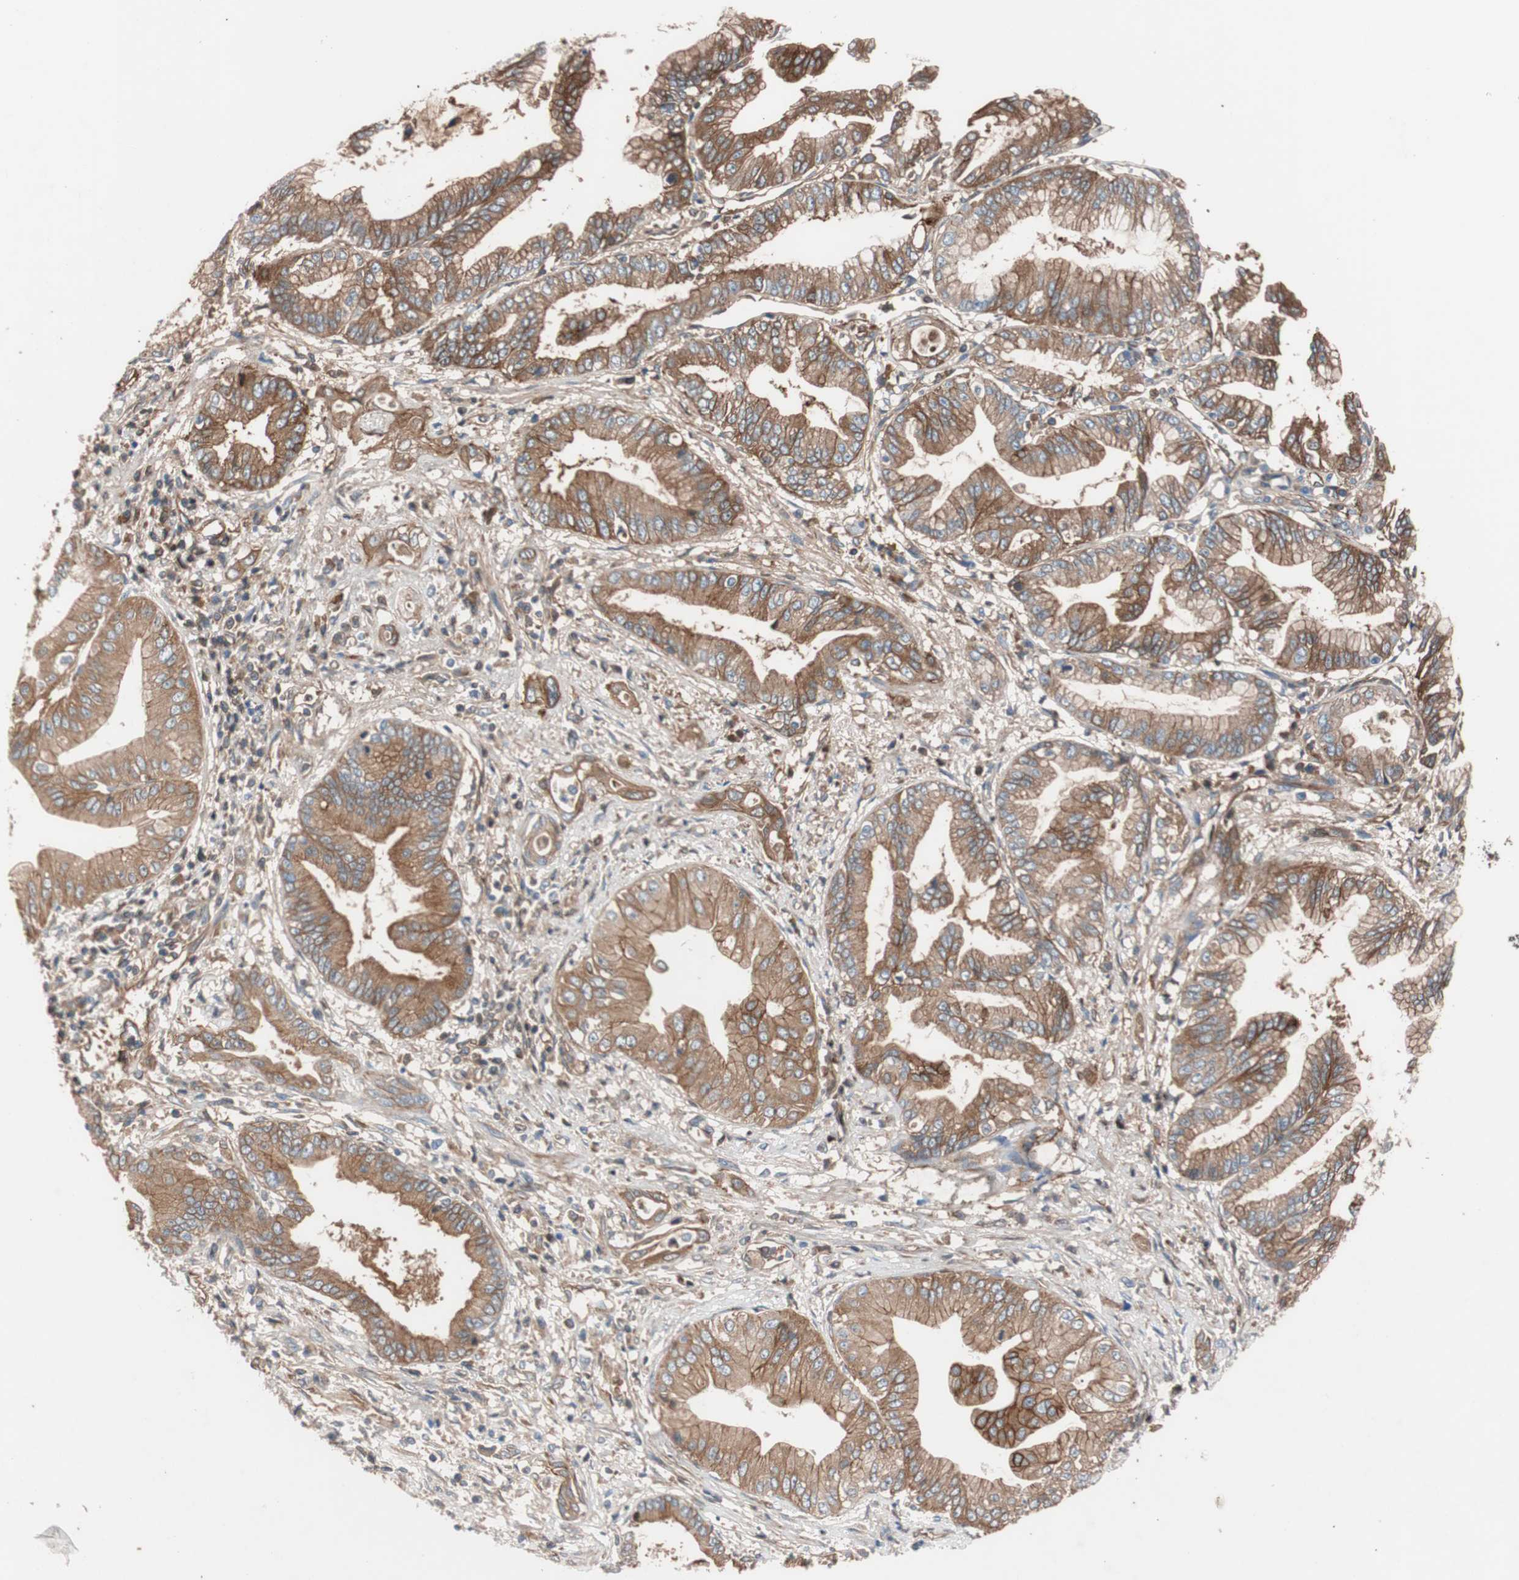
{"staining": {"intensity": "moderate", "quantity": ">75%", "location": "cytoplasmic/membranous"}, "tissue": "pancreatic cancer", "cell_type": "Tumor cells", "image_type": "cancer", "snomed": [{"axis": "morphology", "description": "Adenocarcinoma, NOS"}, {"axis": "topography", "description": "Pancreas"}], "caption": "DAB (3,3'-diaminobenzidine) immunohistochemical staining of adenocarcinoma (pancreatic) reveals moderate cytoplasmic/membranous protein positivity in about >75% of tumor cells.", "gene": "SPINT1", "patient": {"sex": "female", "age": 64}}